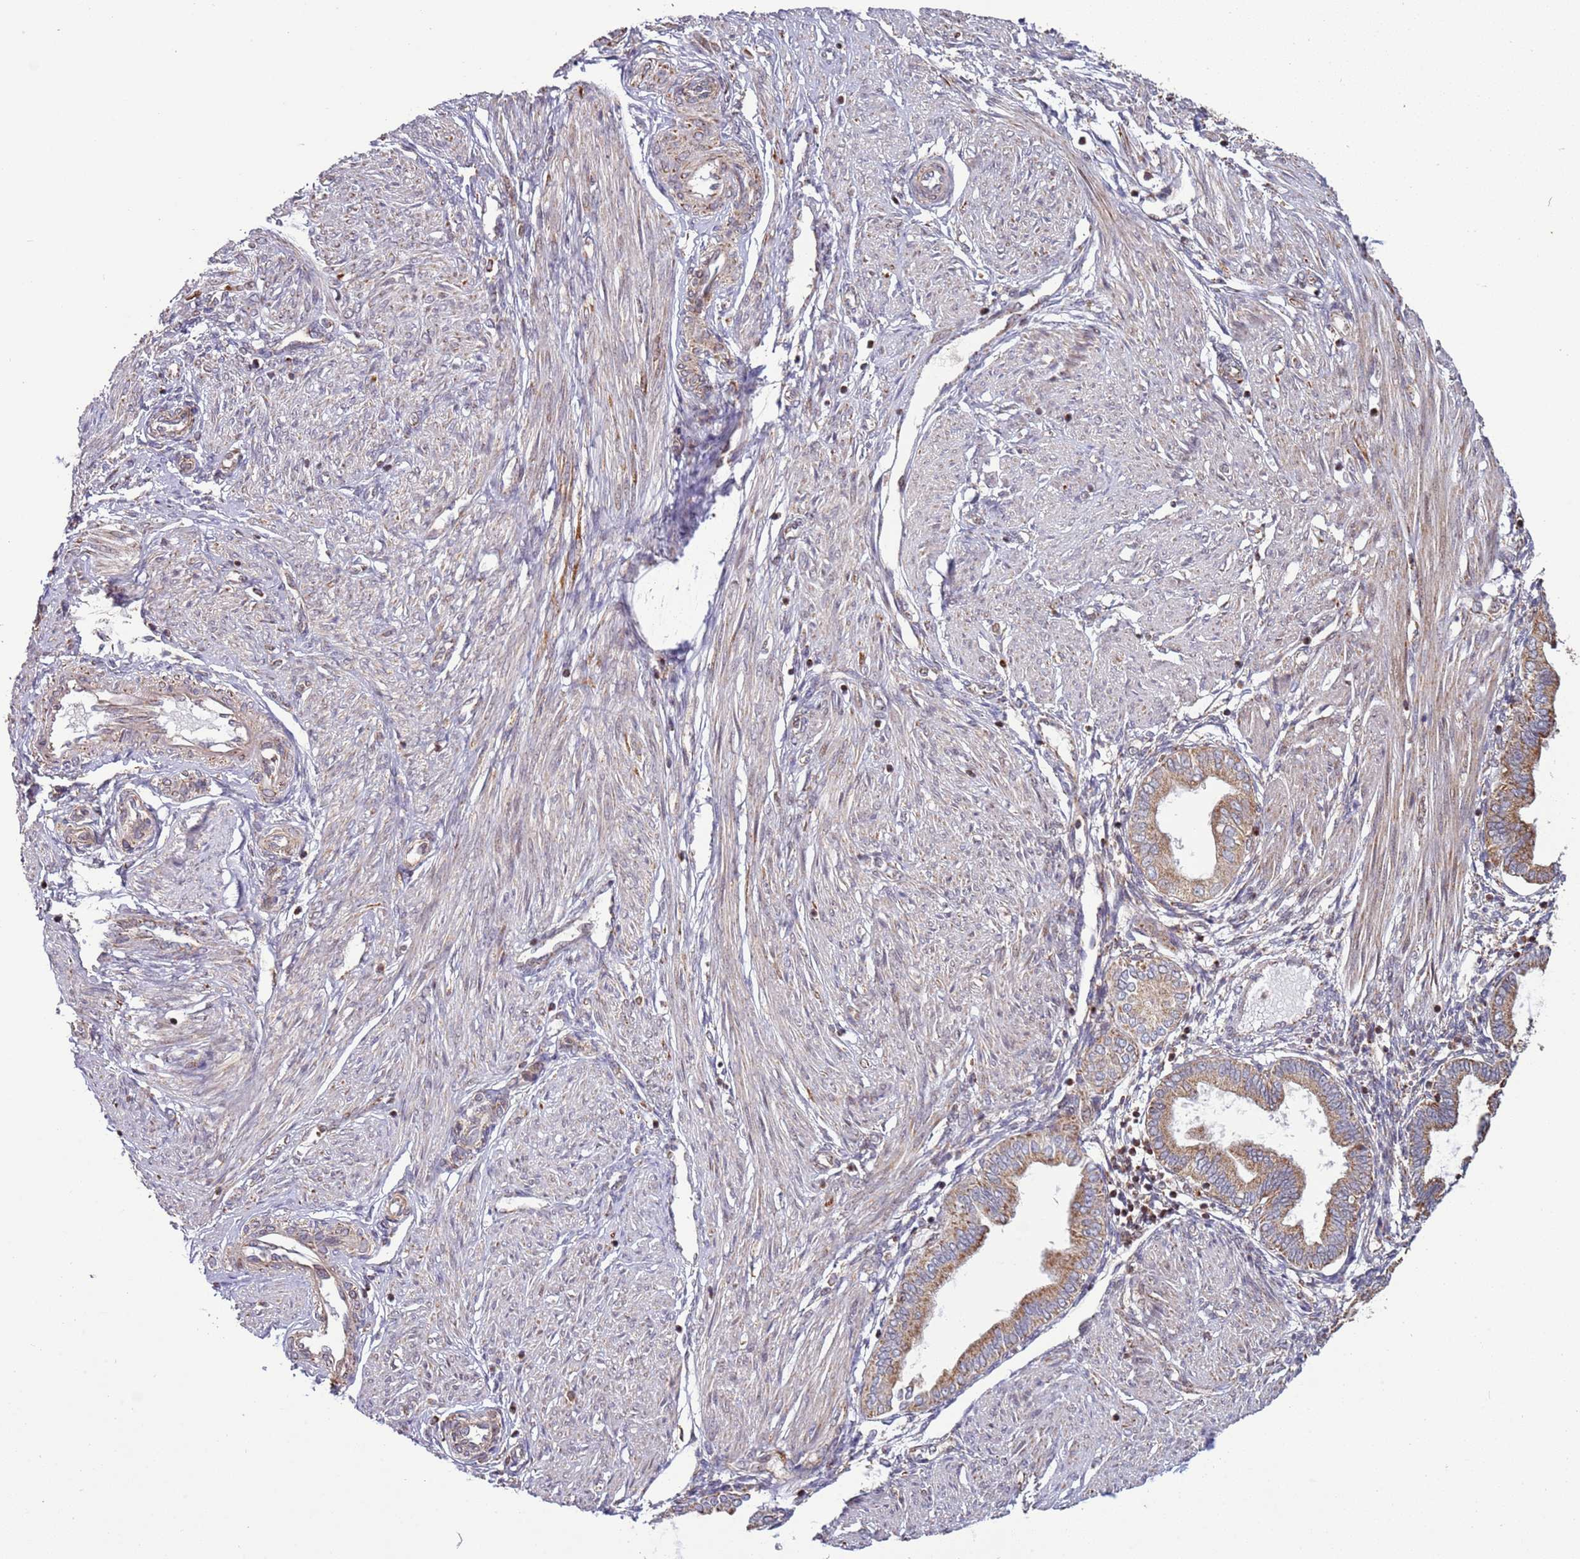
{"staining": {"intensity": "negative", "quantity": "none", "location": "none"}, "tissue": "endometrium", "cell_type": "Cells in endometrial stroma", "image_type": "normal", "snomed": [{"axis": "morphology", "description": "Normal tissue, NOS"}, {"axis": "topography", "description": "Endometrium"}], "caption": "Immunohistochemistry micrograph of unremarkable endometrium: endometrium stained with DAB displays no significant protein expression in cells in endometrial stroma. (DAB (3,3'-diaminobenzidine) immunohistochemistry (IHC), high magnification).", "gene": "RCOR2", "patient": {"sex": "female", "age": 53}}